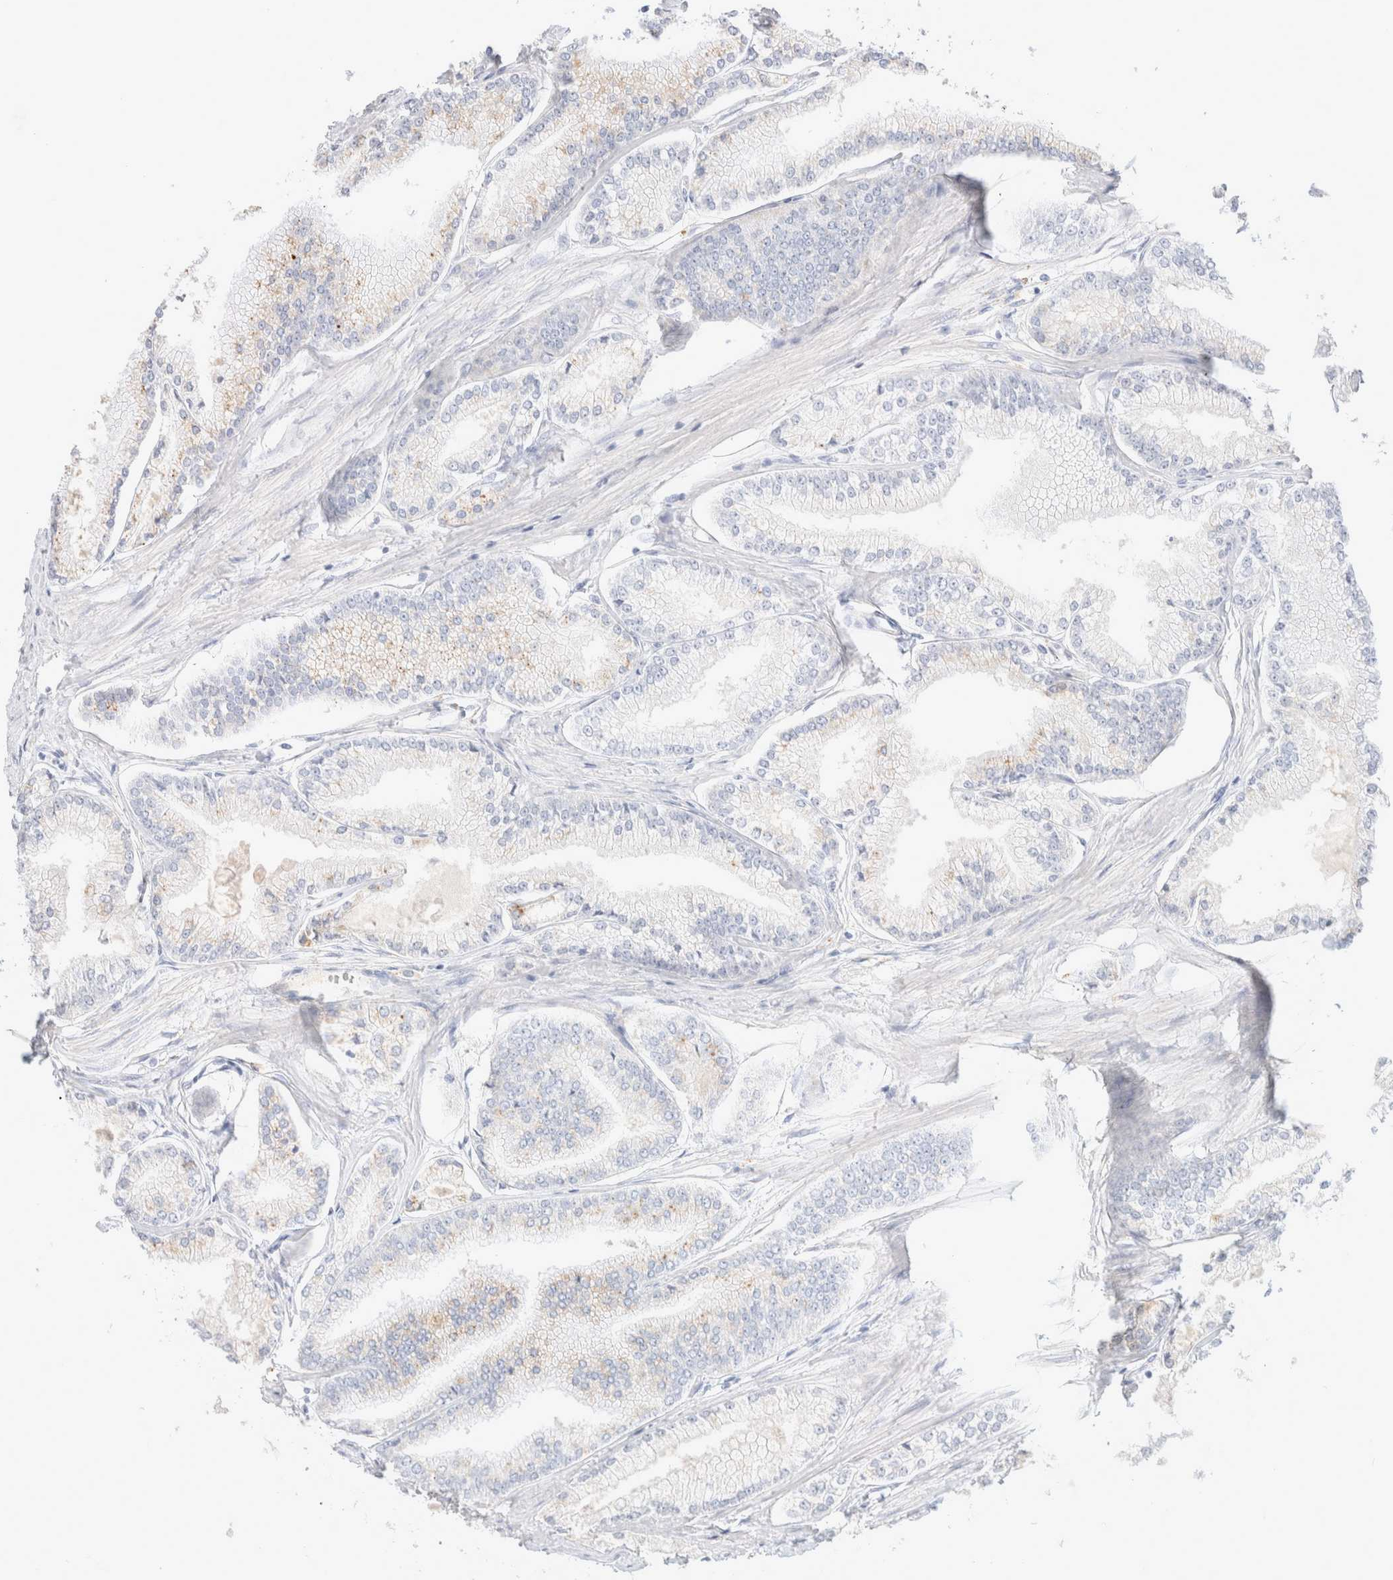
{"staining": {"intensity": "weak", "quantity": "<25%", "location": "cytoplasmic/membranous"}, "tissue": "prostate cancer", "cell_type": "Tumor cells", "image_type": "cancer", "snomed": [{"axis": "morphology", "description": "Adenocarcinoma, Low grade"}, {"axis": "topography", "description": "Prostate"}], "caption": "The IHC histopathology image has no significant positivity in tumor cells of prostate low-grade adenocarcinoma tissue. Brightfield microscopy of IHC stained with DAB (3,3'-diaminobenzidine) (brown) and hematoxylin (blue), captured at high magnification.", "gene": "CPQ", "patient": {"sex": "male", "age": 52}}